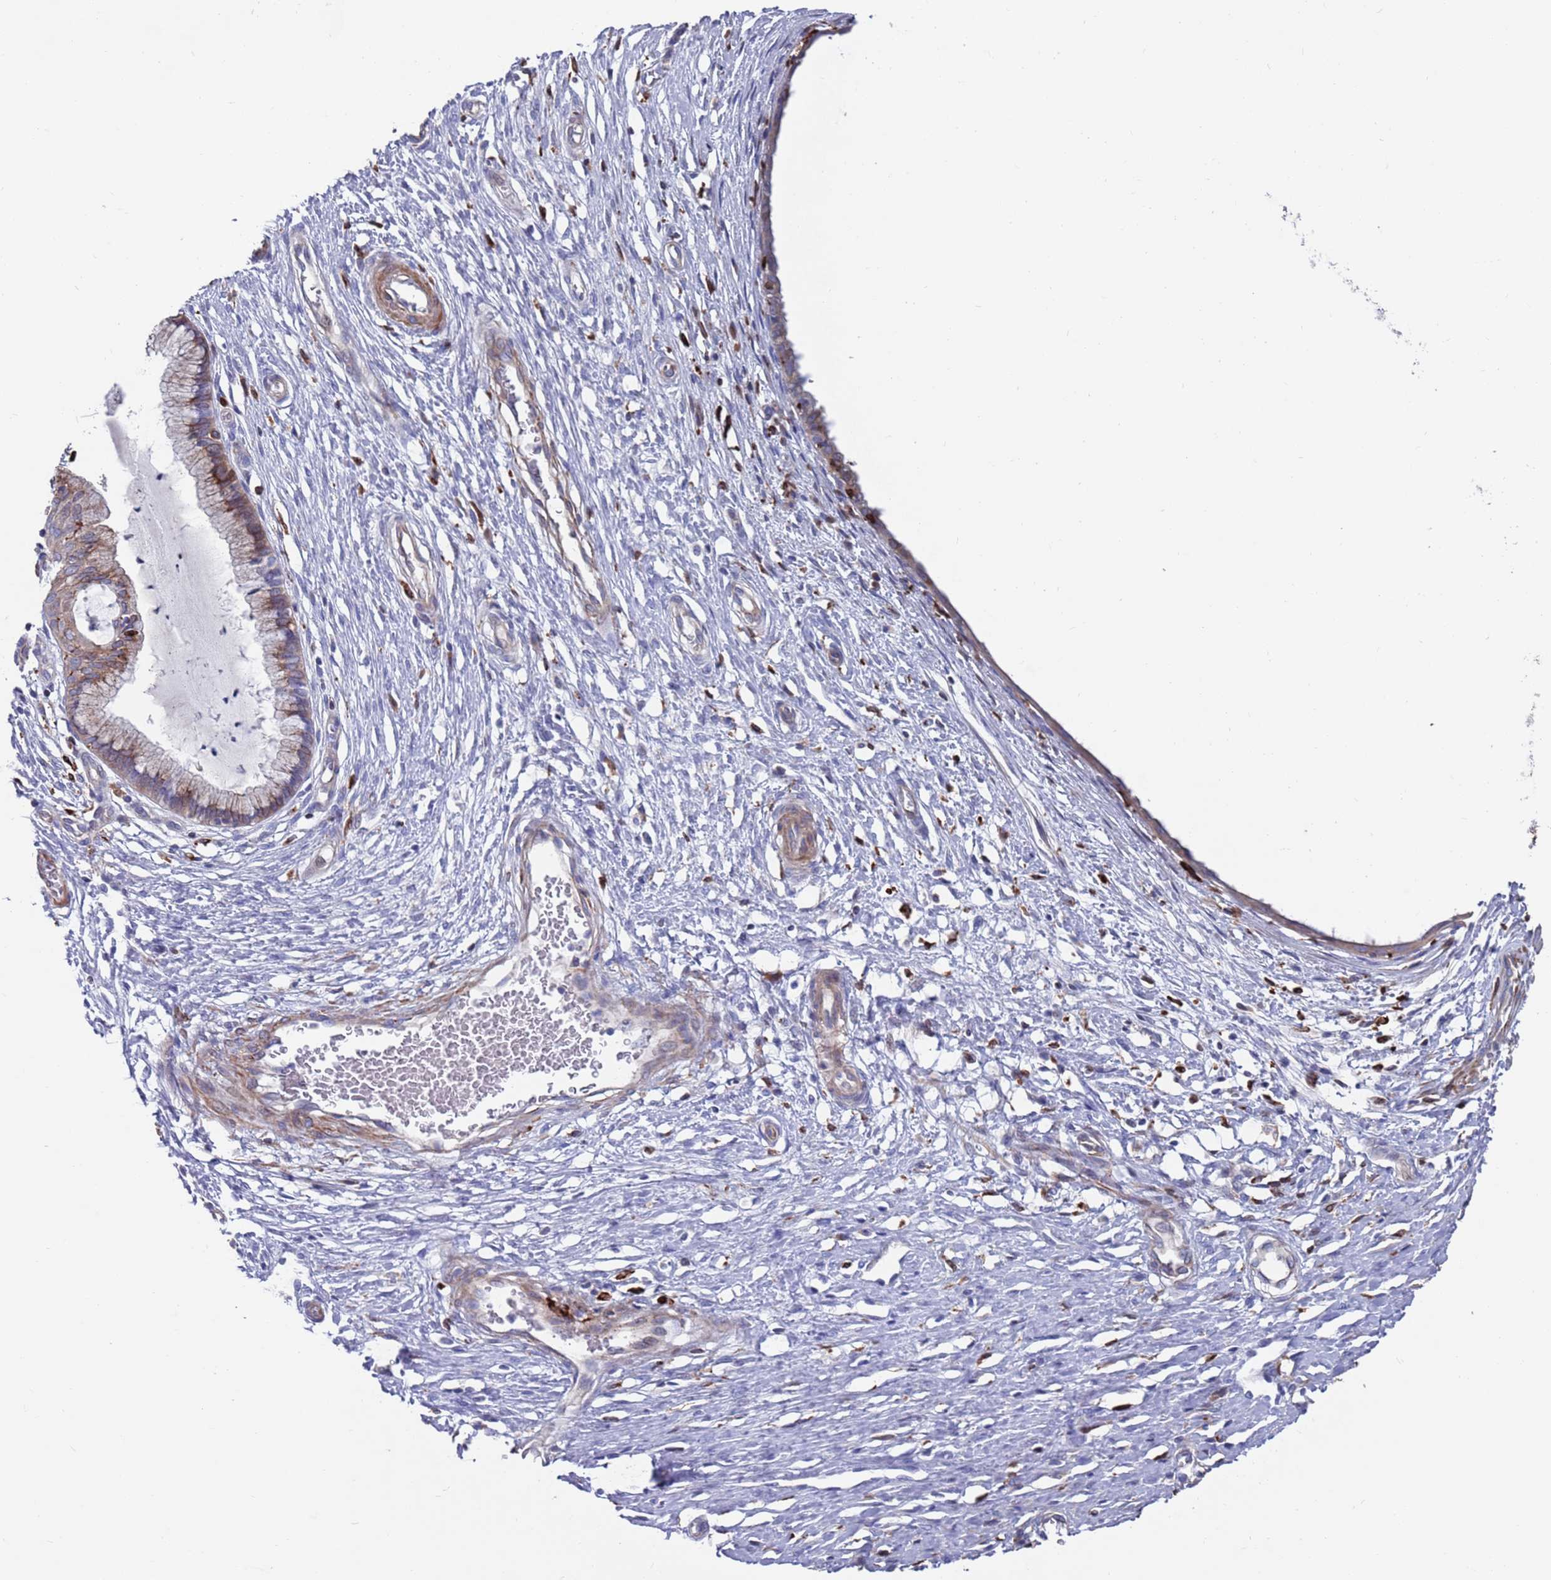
{"staining": {"intensity": "moderate", "quantity": ">75%", "location": "cytoplasmic/membranous"}, "tissue": "cervix", "cell_type": "Glandular cells", "image_type": "normal", "snomed": [{"axis": "morphology", "description": "Normal tissue, NOS"}, {"axis": "topography", "description": "Cervix"}], "caption": "Immunohistochemistry micrograph of benign human cervix stained for a protein (brown), which reveals medium levels of moderate cytoplasmic/membranous staining in about >75% of glandular cells.", "gene": "GREB1L", "patient": {"sex": "female", "age": 55}}